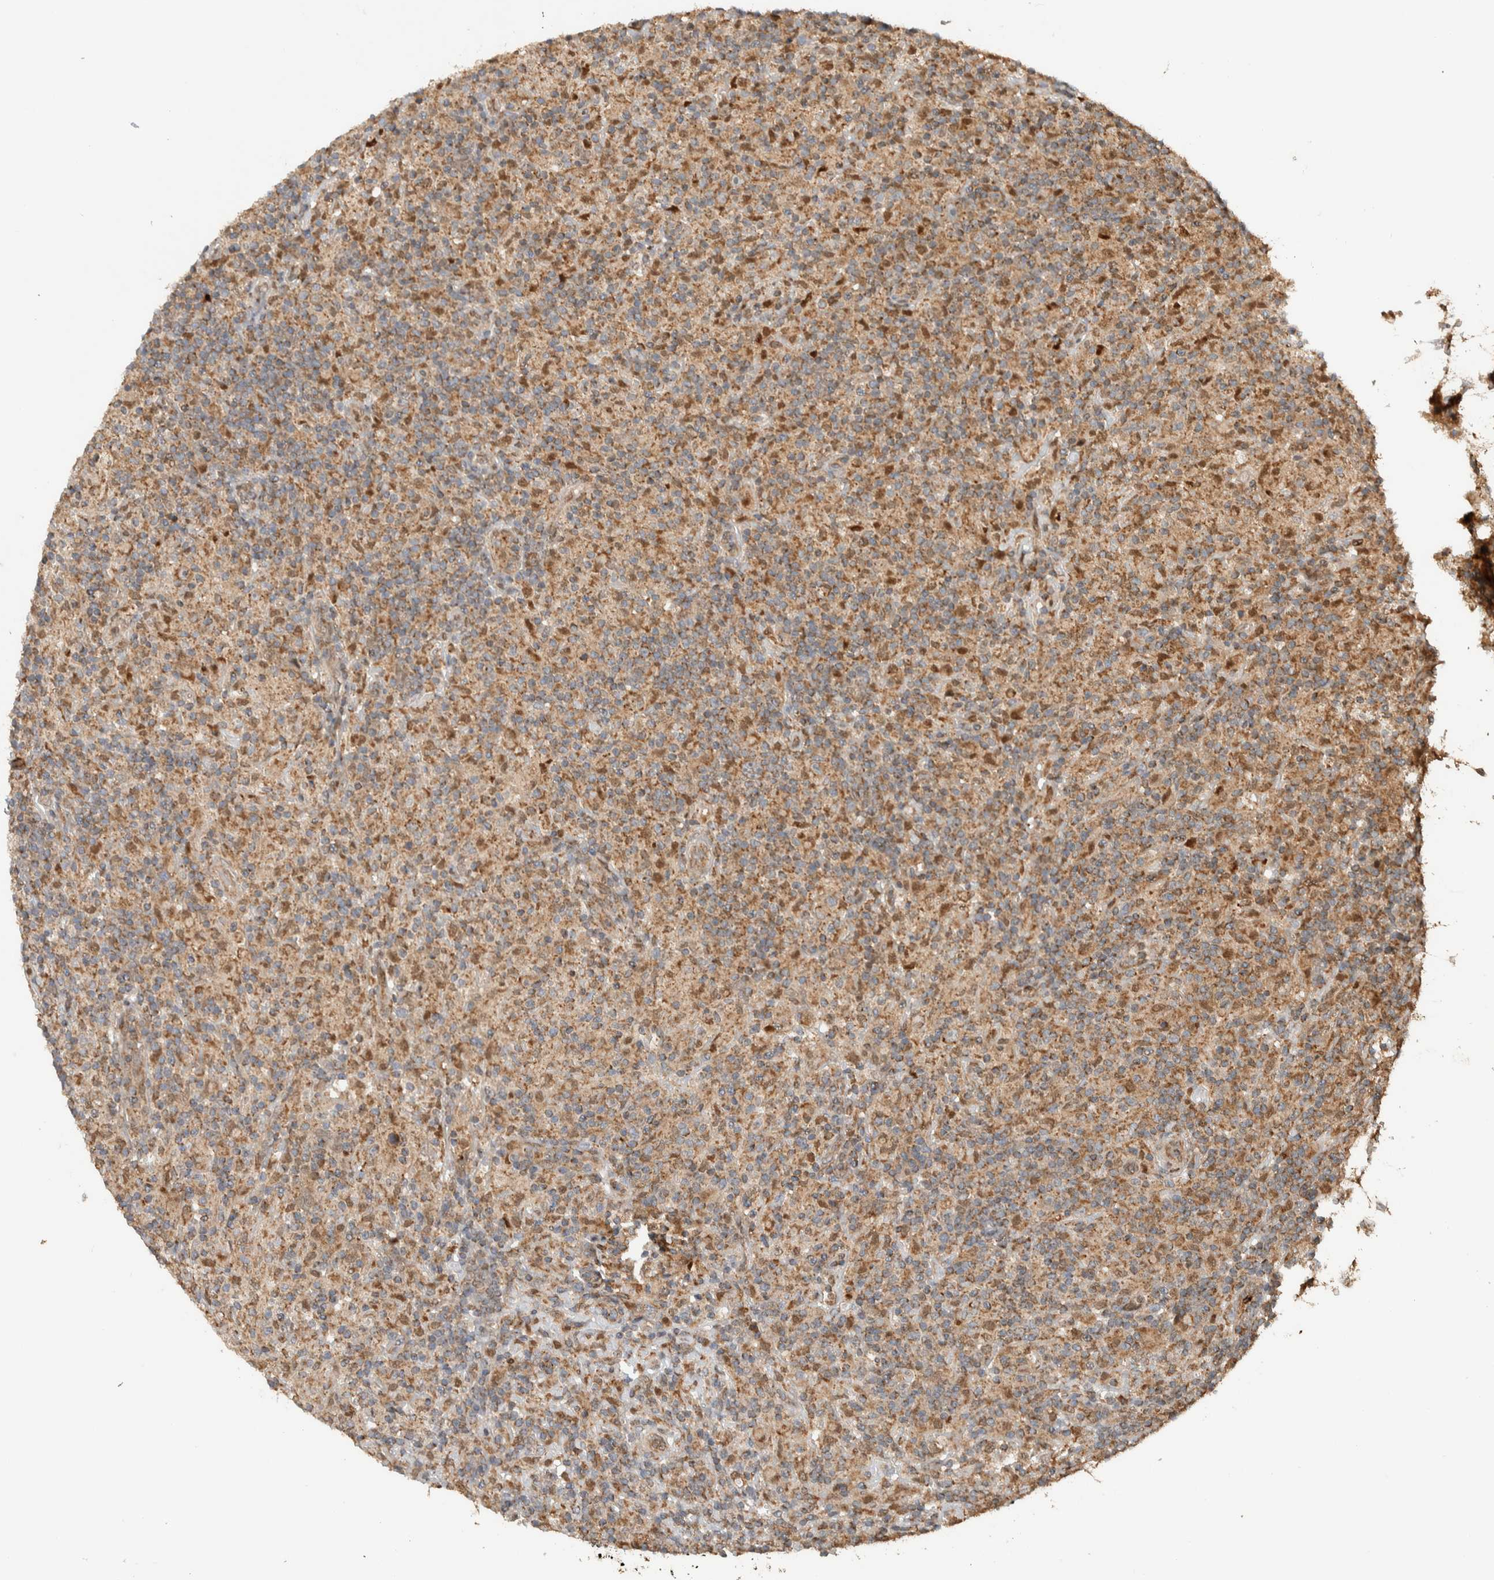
{"staining": {"intensity": "weak", "quantity": "<25%", "location": "cytoplasmic/membranous"}, "tissue": "lymphoma", "cell_type": "Tumor cells", "image_type": "cancer", "snomed": [{"axis": "morphology", "description": "Hodgkin's disease, NOS"}, {"axis": "topography", "description": "Lymph node"}], "caption": "IHC photomicrograph of neoplastic tissue: human lymphoma stained with DAB (3,3'-diaminobenzidine) demonstrates no significant protein positivity in tumor cells. (Brightfield microscopy of DAB immunohistochemistry (IHC) at high magnification).", "gene": "VPS53", "patient": {"sex": "male", "age": 70}}